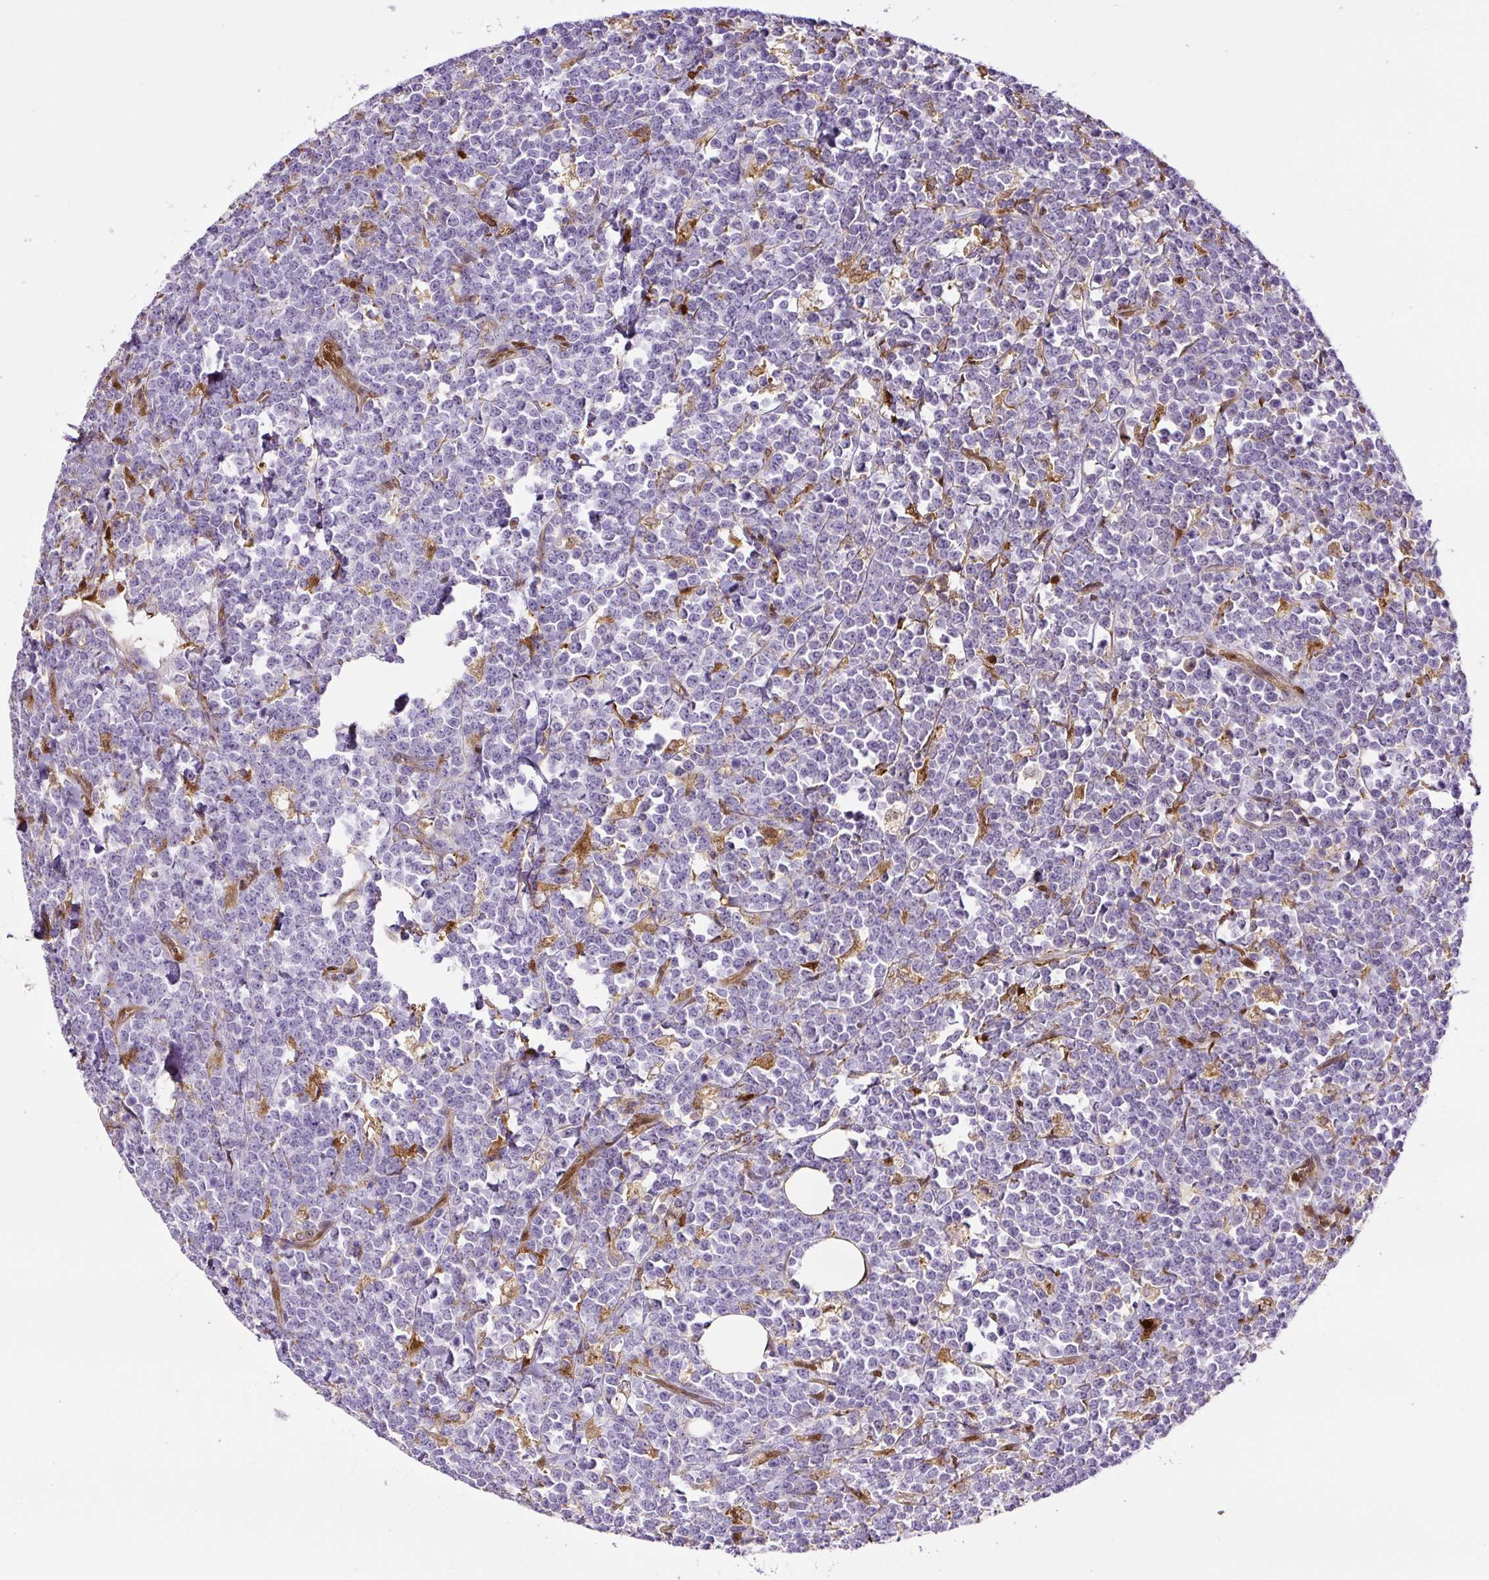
{"staining": {"intensity": "negative", "quantity": "none", "location": "none"}, "tissue": "lymphoma", "cell_type": "Tumor cells", "image_type": "cancer", "snomed": [{"axis": "morphology", "description": "Malignant lymphoma, non-Hodgkin's type, High grade"}, {"axis": "topography", "description": "Small intestine"}, {"axis": "topography", "description": "Colon"}], "caption": "DAB (3,3'-diaminobenzidine) immunohistochemical staining of human lymphoma reveals no significant positivity in tumor cells. Brightfield microscopy of immunohistochemistry (IHC) stained with DAB (brown) and hematoxylin (blue), captured at high magnification.", "gene": "ANXA1", "patient": {"sex": "male", "age": 8}}